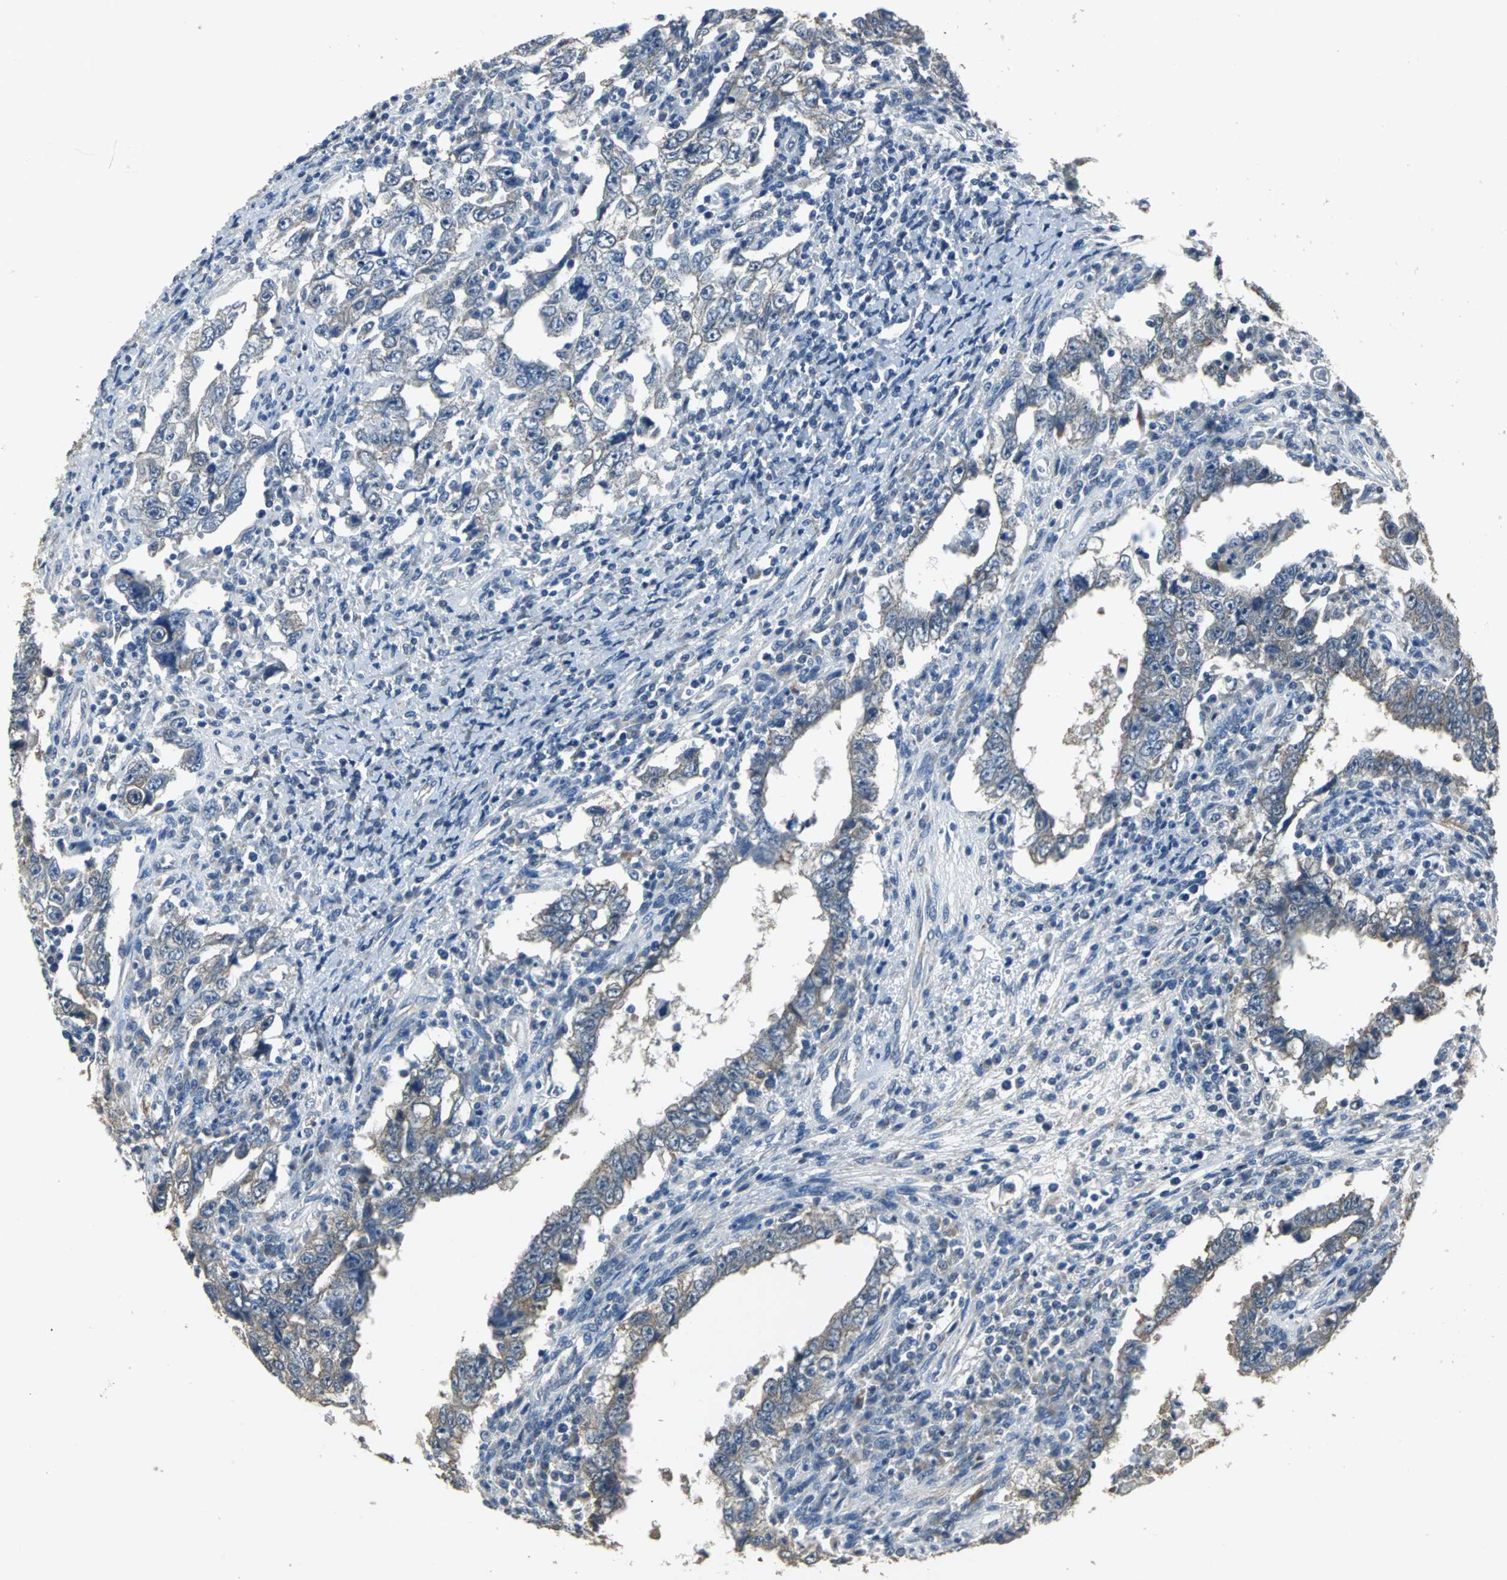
{"staining": {"intensity": "weak", "quantity": ">75%", "location": "cytoplasmic/membranous"}, "tissue": "testis cancer", "cell_type": "Tumor cells", "image_type": "cancer", "snomed": [{"axis": "morphology", "description": "Carcinoma, Embryonal, NOS"}, {"axis": "topography", "description": "Testis"}], "caption": "About >75% of tumor cells in human testis cancer (embryonal carcinoma) demonstrate weak cytoplasmic/membranous protein positivity as visualized by brown immunohistochemical staining.", "gene": "OCLN", "patient": {"sex": "male", "age": 26}}